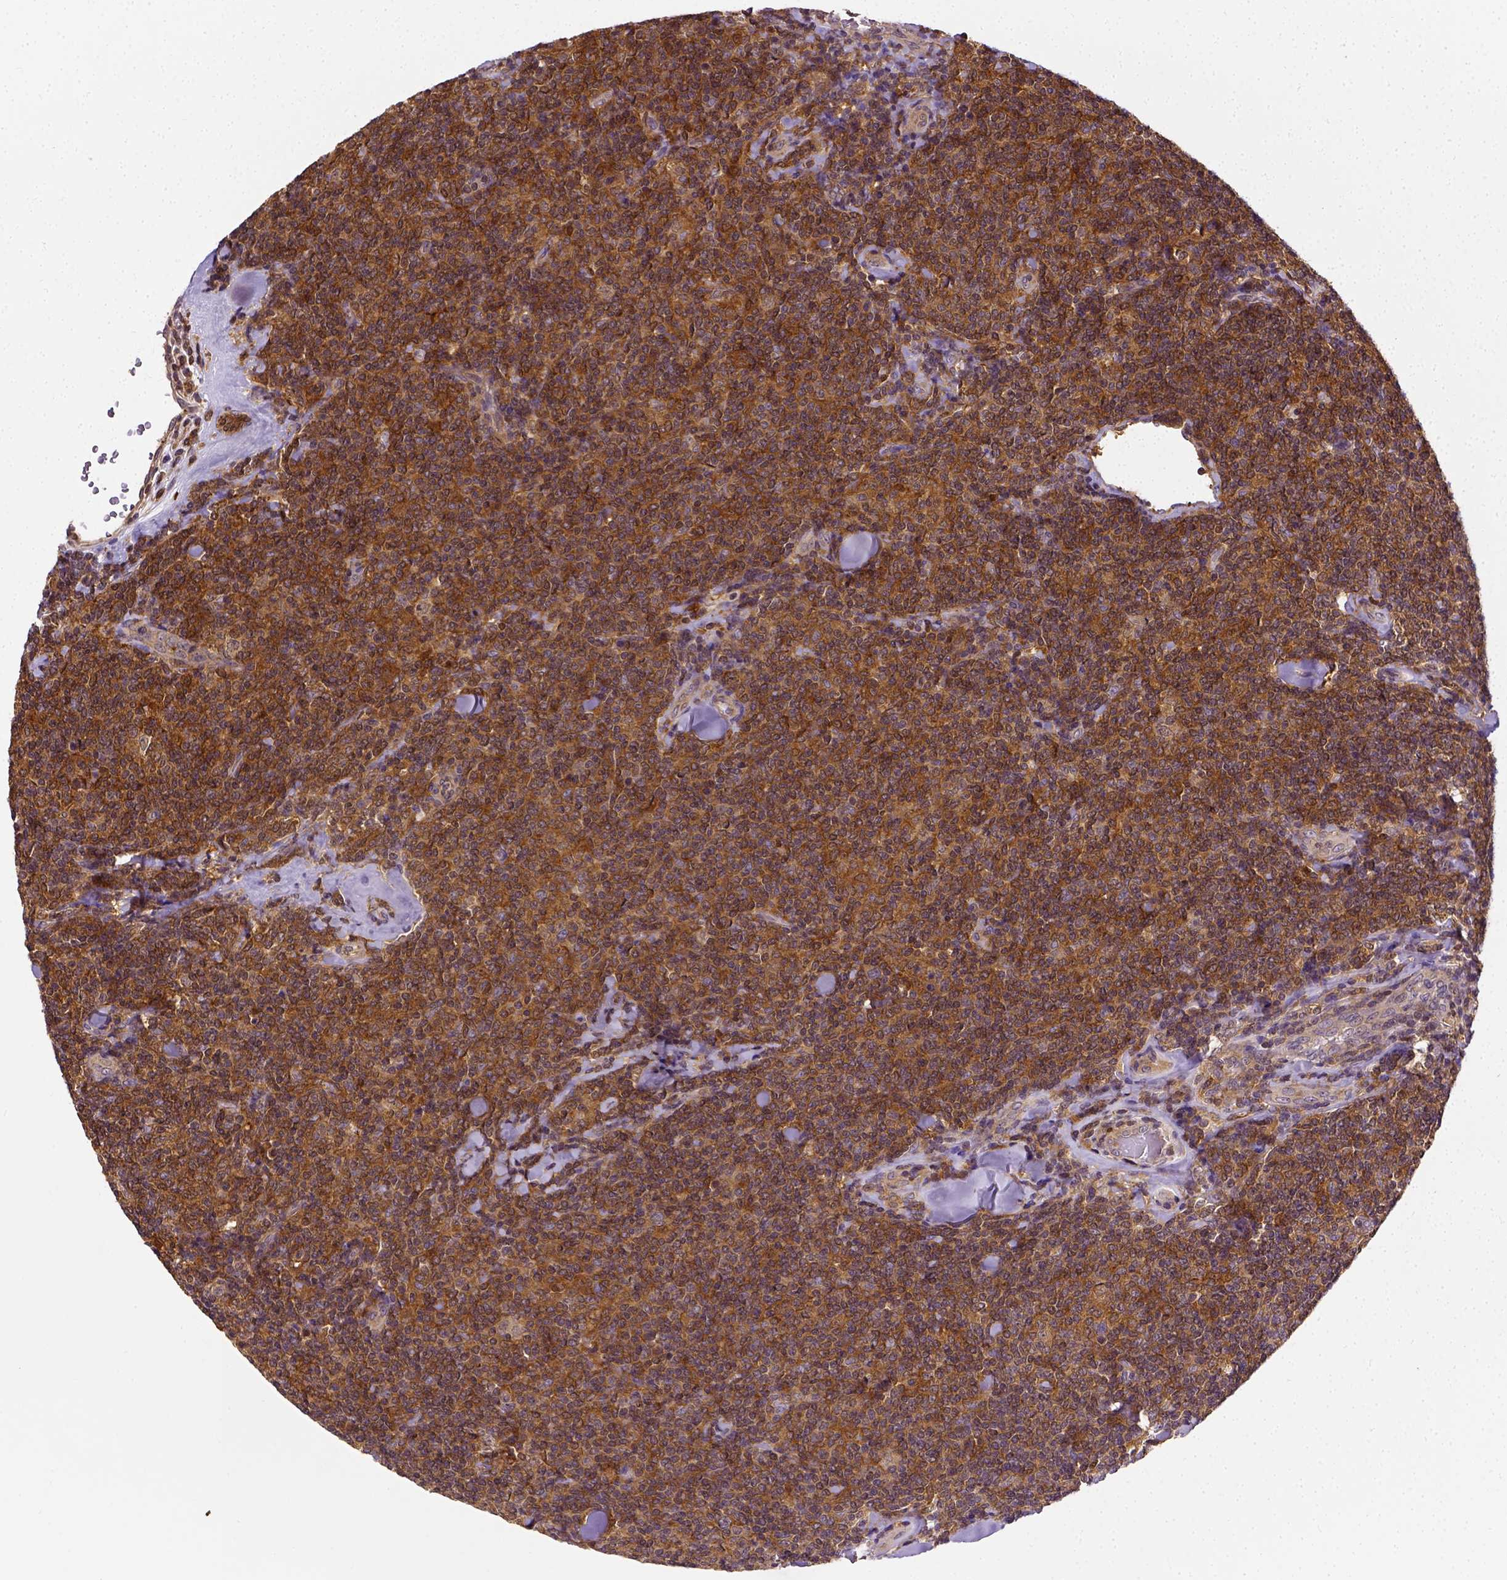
{"staining": {"intensity": "strong", "quantity": ">75%", "location": "cytoplasmic/membranous"}, "tissue": "lymphoma", "cell_type": "Tumor cells", "image_type": "cancer", "snomed": [{"axis": "morphology", "description": "Malignant lymphoma, non-Hodgkin's type, Low grade"}, {"axis": "topography", "description": "Lymph node"}], "caption": "Strong cytoplasmic/membranous positivity for a protein is identified in approximately >75% of tumor cells of malignant lymphoma, non-Hodgkin's type (low-grade) using immunohistochemistry.", "gene": "MATK", "patient": {"sex": "female", "age": 56}}